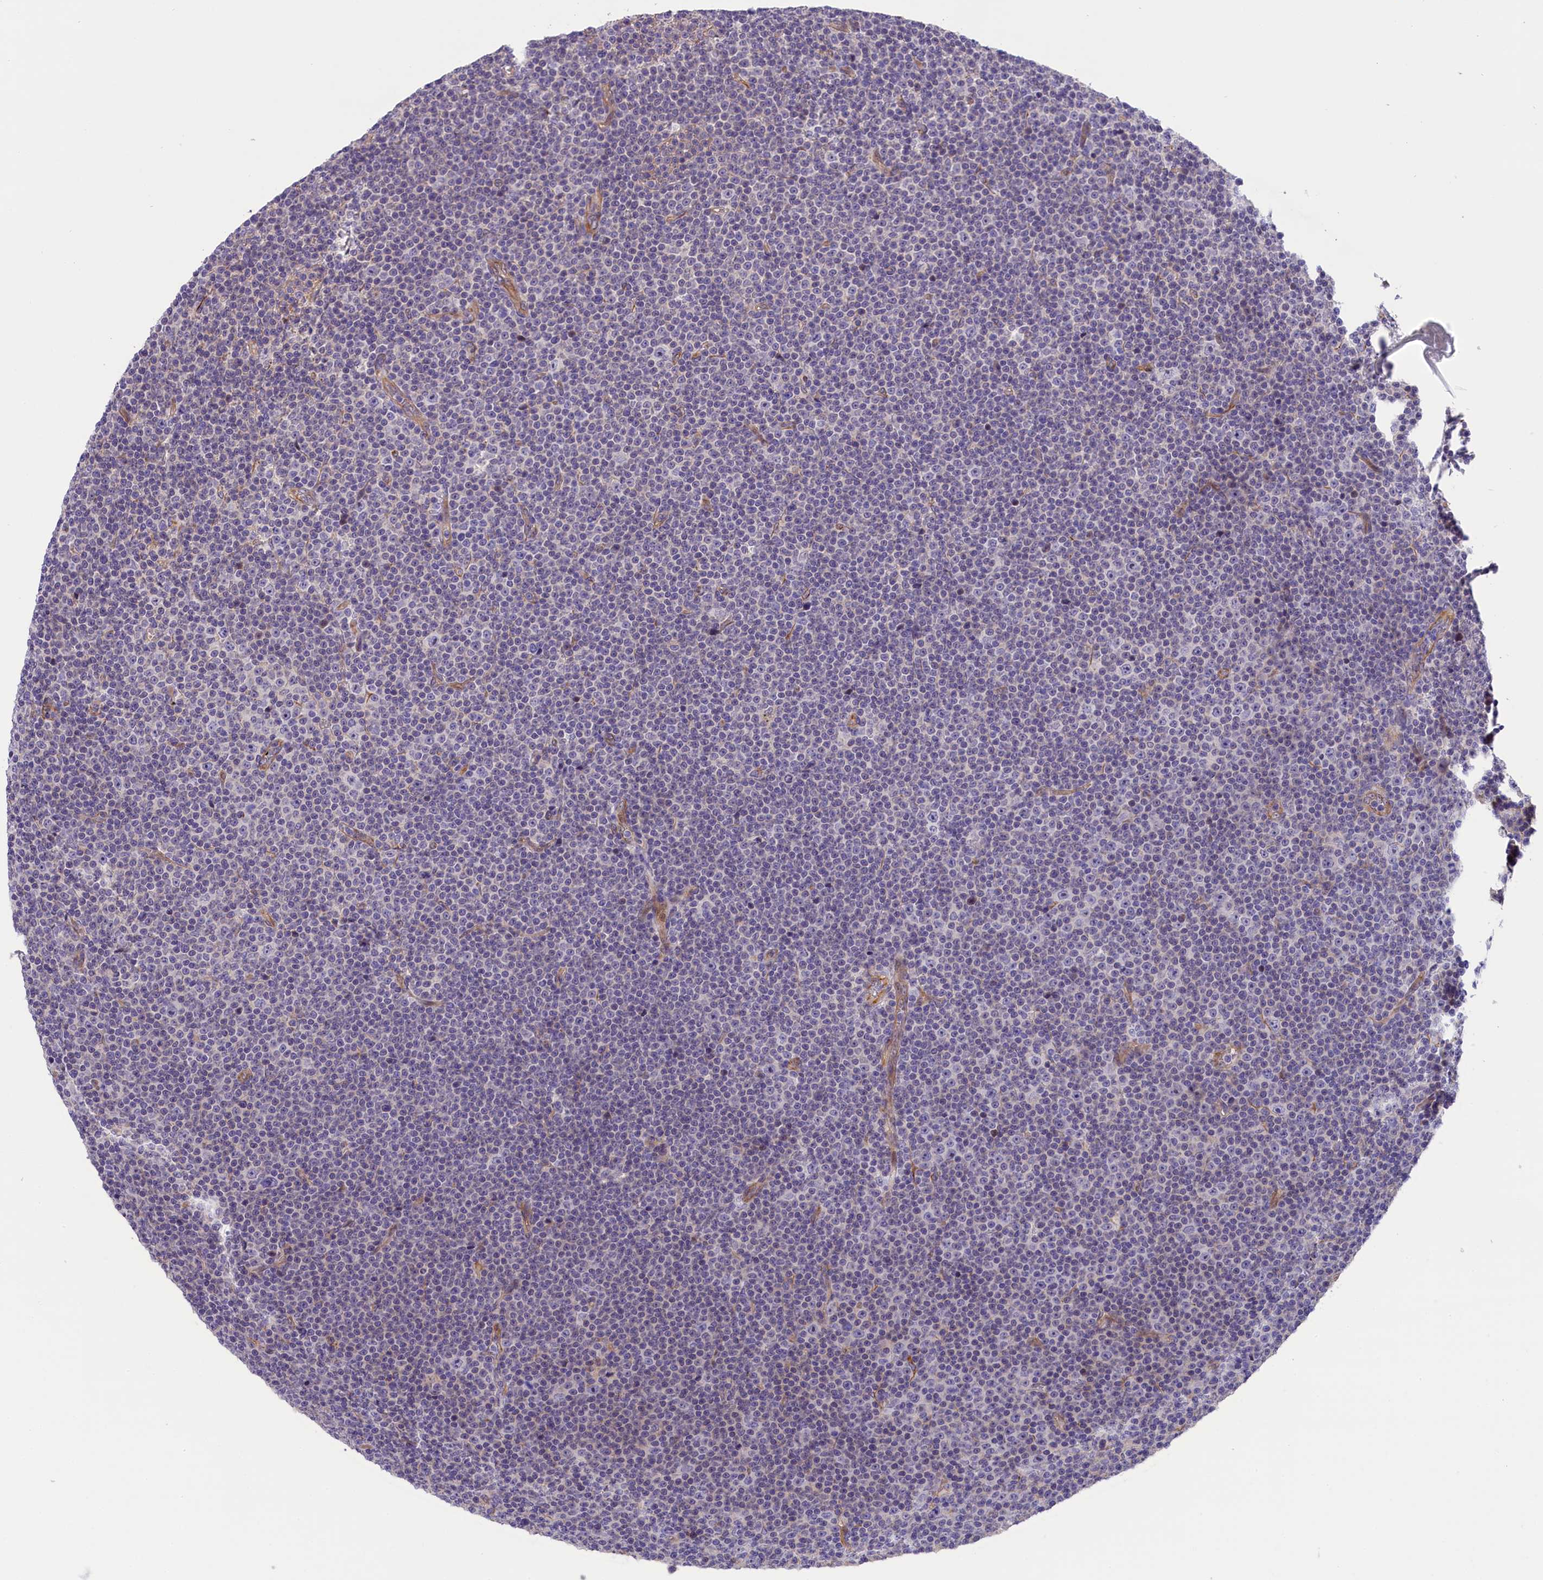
{"staining": {"intensity": "negative", "quantity": "none", "location": "none"}, "tissue": "lymphoma", "cell_type": "Tumor cells", "image_type": "cancer", "snomed": [{"axis": "morphology", "description": "Malignant lymphoma, non-Hodgkin's type, Low grade"}, {"axis": "topography", "description": "Lymph node"}], "caption": "This is an immunohistochemistry (IHC) histopathology image of malignant lymphoma, non-Hodgkin's type (low-grade). There is no expression in tumor cells.", "gene": "CCDC32", "patient": {"sex": "female", "age": 67}}